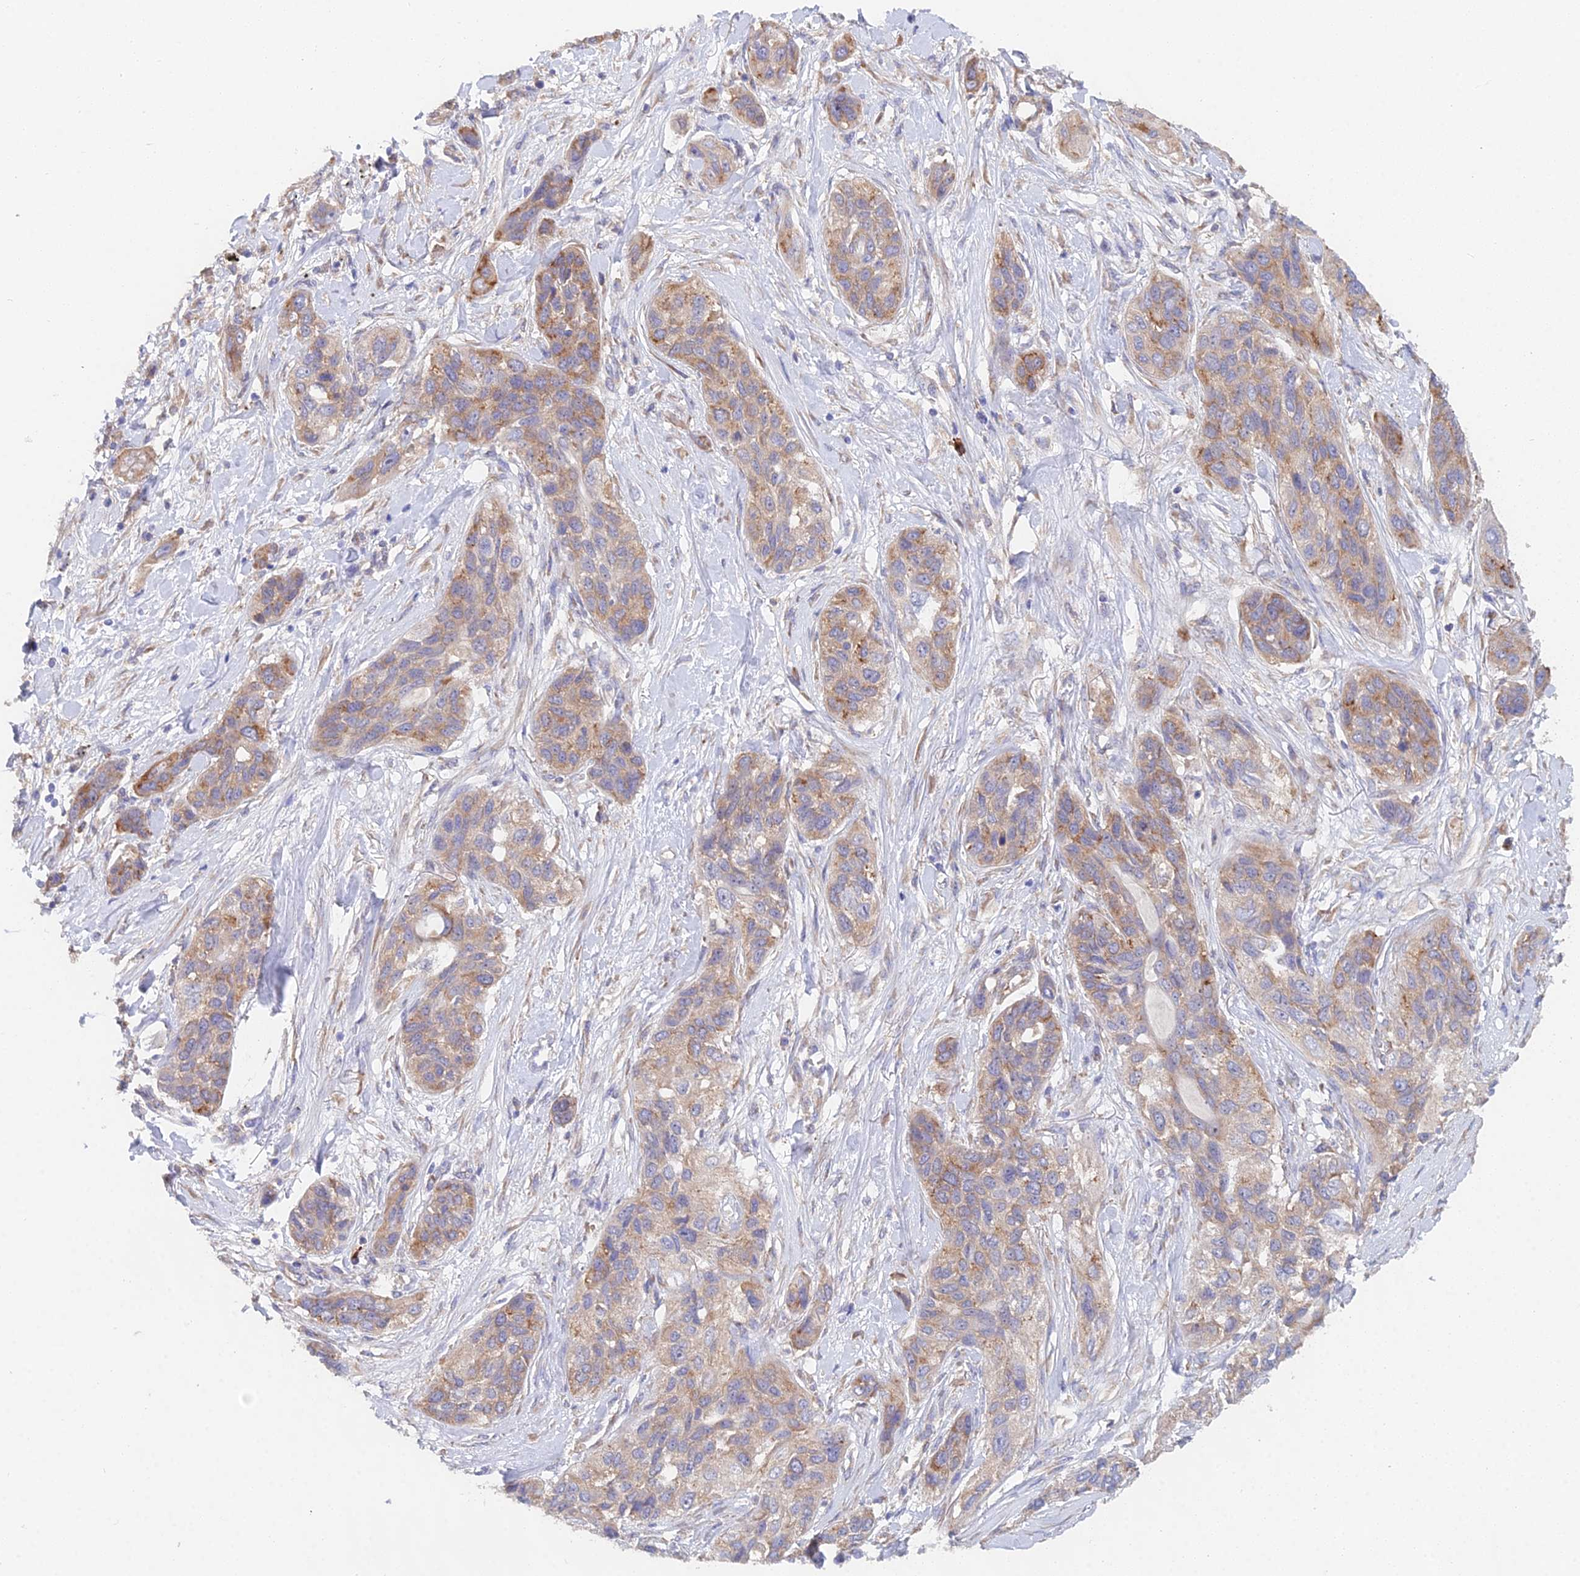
{"staining": {"intensity": "weak", "quantity": ">75%", "location": "cytoplasmic/membranous"}, "tissue": "lung cancer", "cell_type": "Tumor cells", "image_type": "cancer", "snomed": [{"axis": "morphology", "description": "Squamous cell carcinoma, NOS"}, {"axis": "topography", "description": "Lung"}], "caption": "Tumor cells display weak cytoplasmic/membranous expression in approximately >75% of cells in squamous cell carcinoma (lung).", "gene": "ELOF1", "patient": {"sex": "female", "age": 70}}